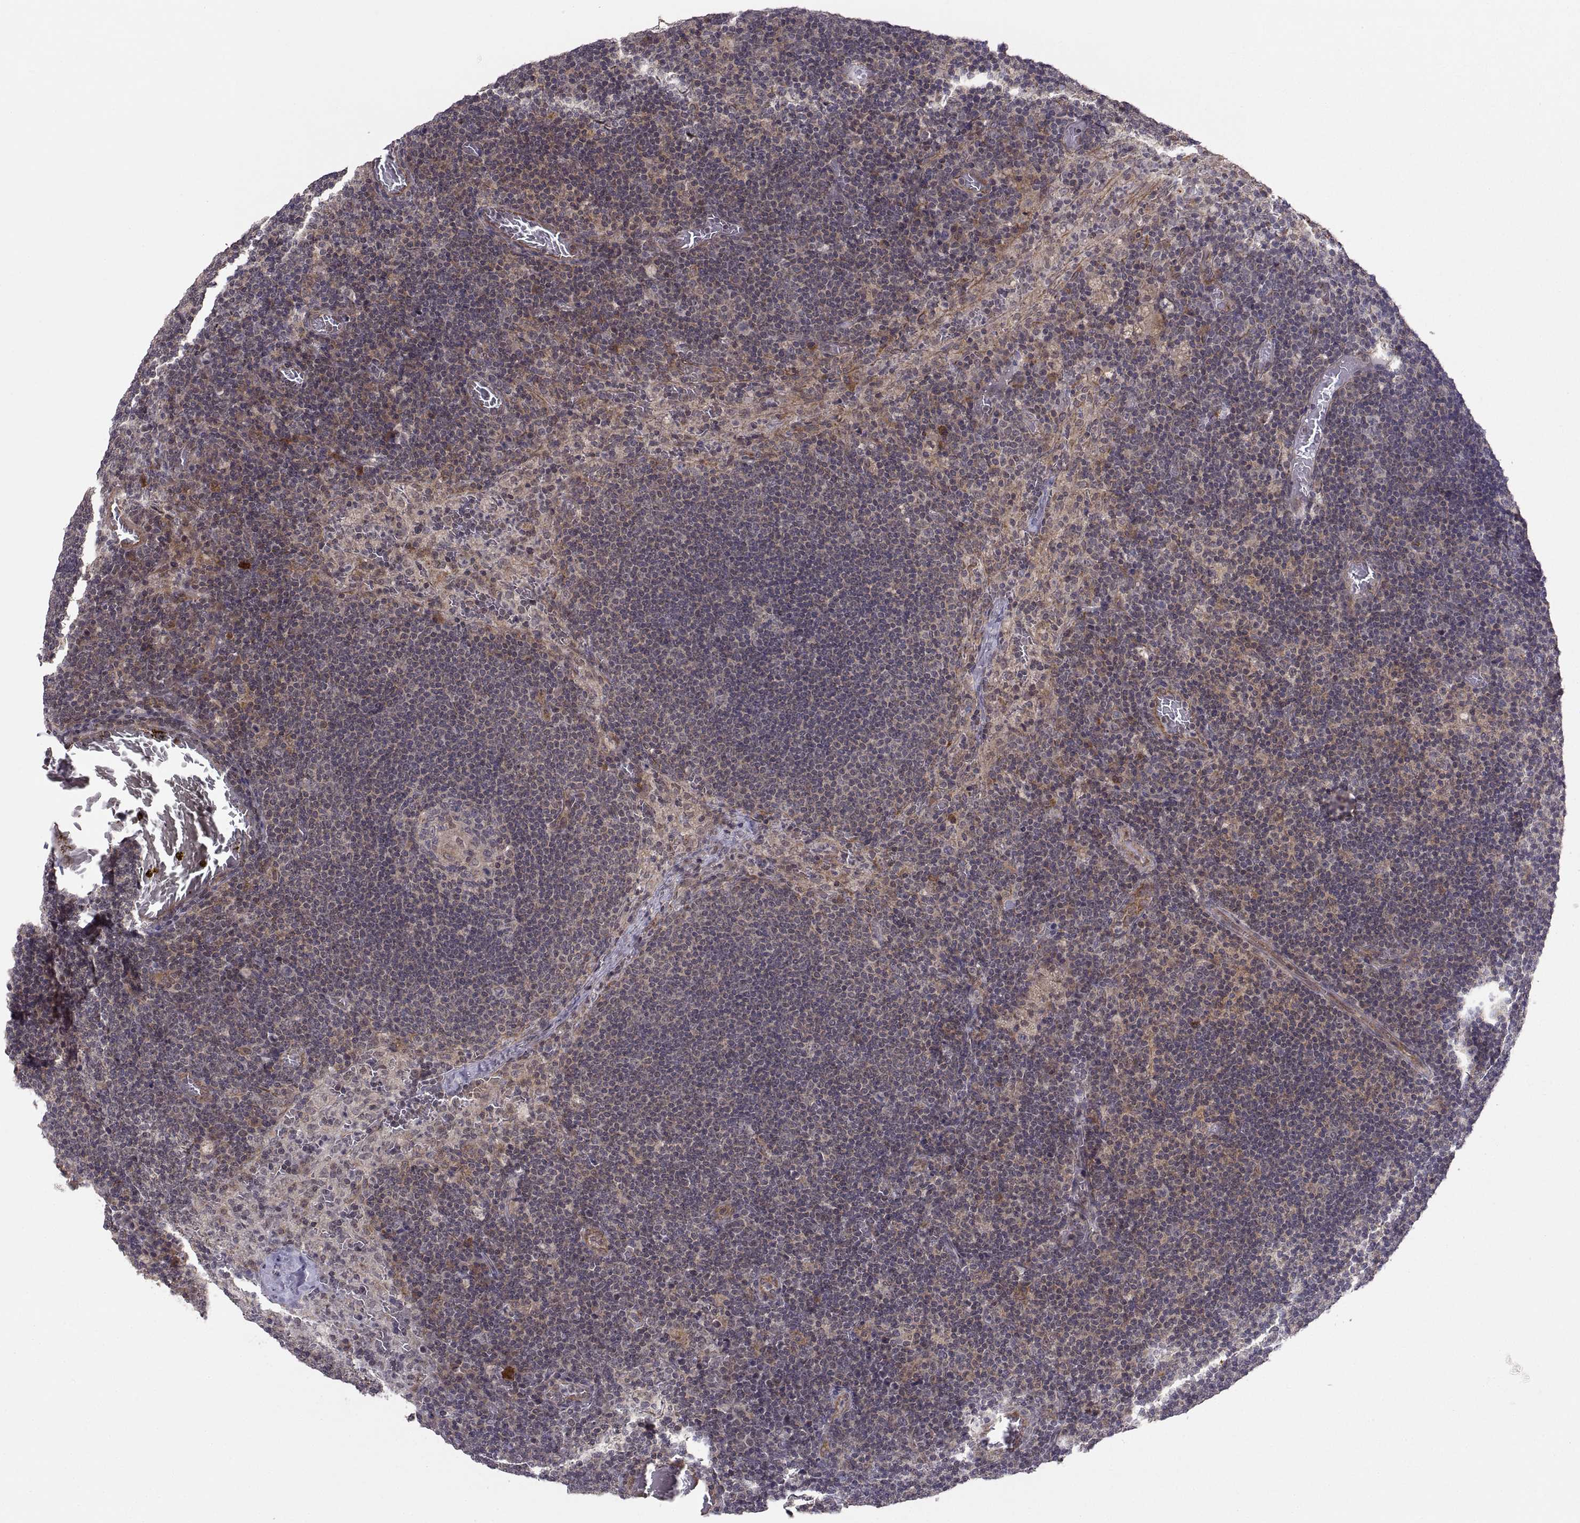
{"staining": {"intensity": "weak", "quantity": "<25%", "location": "cytoplasmic/membranous"}, "tissue": "lymph node", "cell_type": "Germinal center cells", "image_type": "normal", "snomed": [{"axis": "morphology", "description": "Normal tissue, NOS"}, {"axis": "topography", "description": "Lymph node"}], "caption": "High power microscopy micrograph of an immunohistochemistry (IHC) micrograph of unremarkable lymph node, revealing no significant staining in germinal center cells.", "gene": "ABL2", "patient": {"sex": "male", "age": 63}}